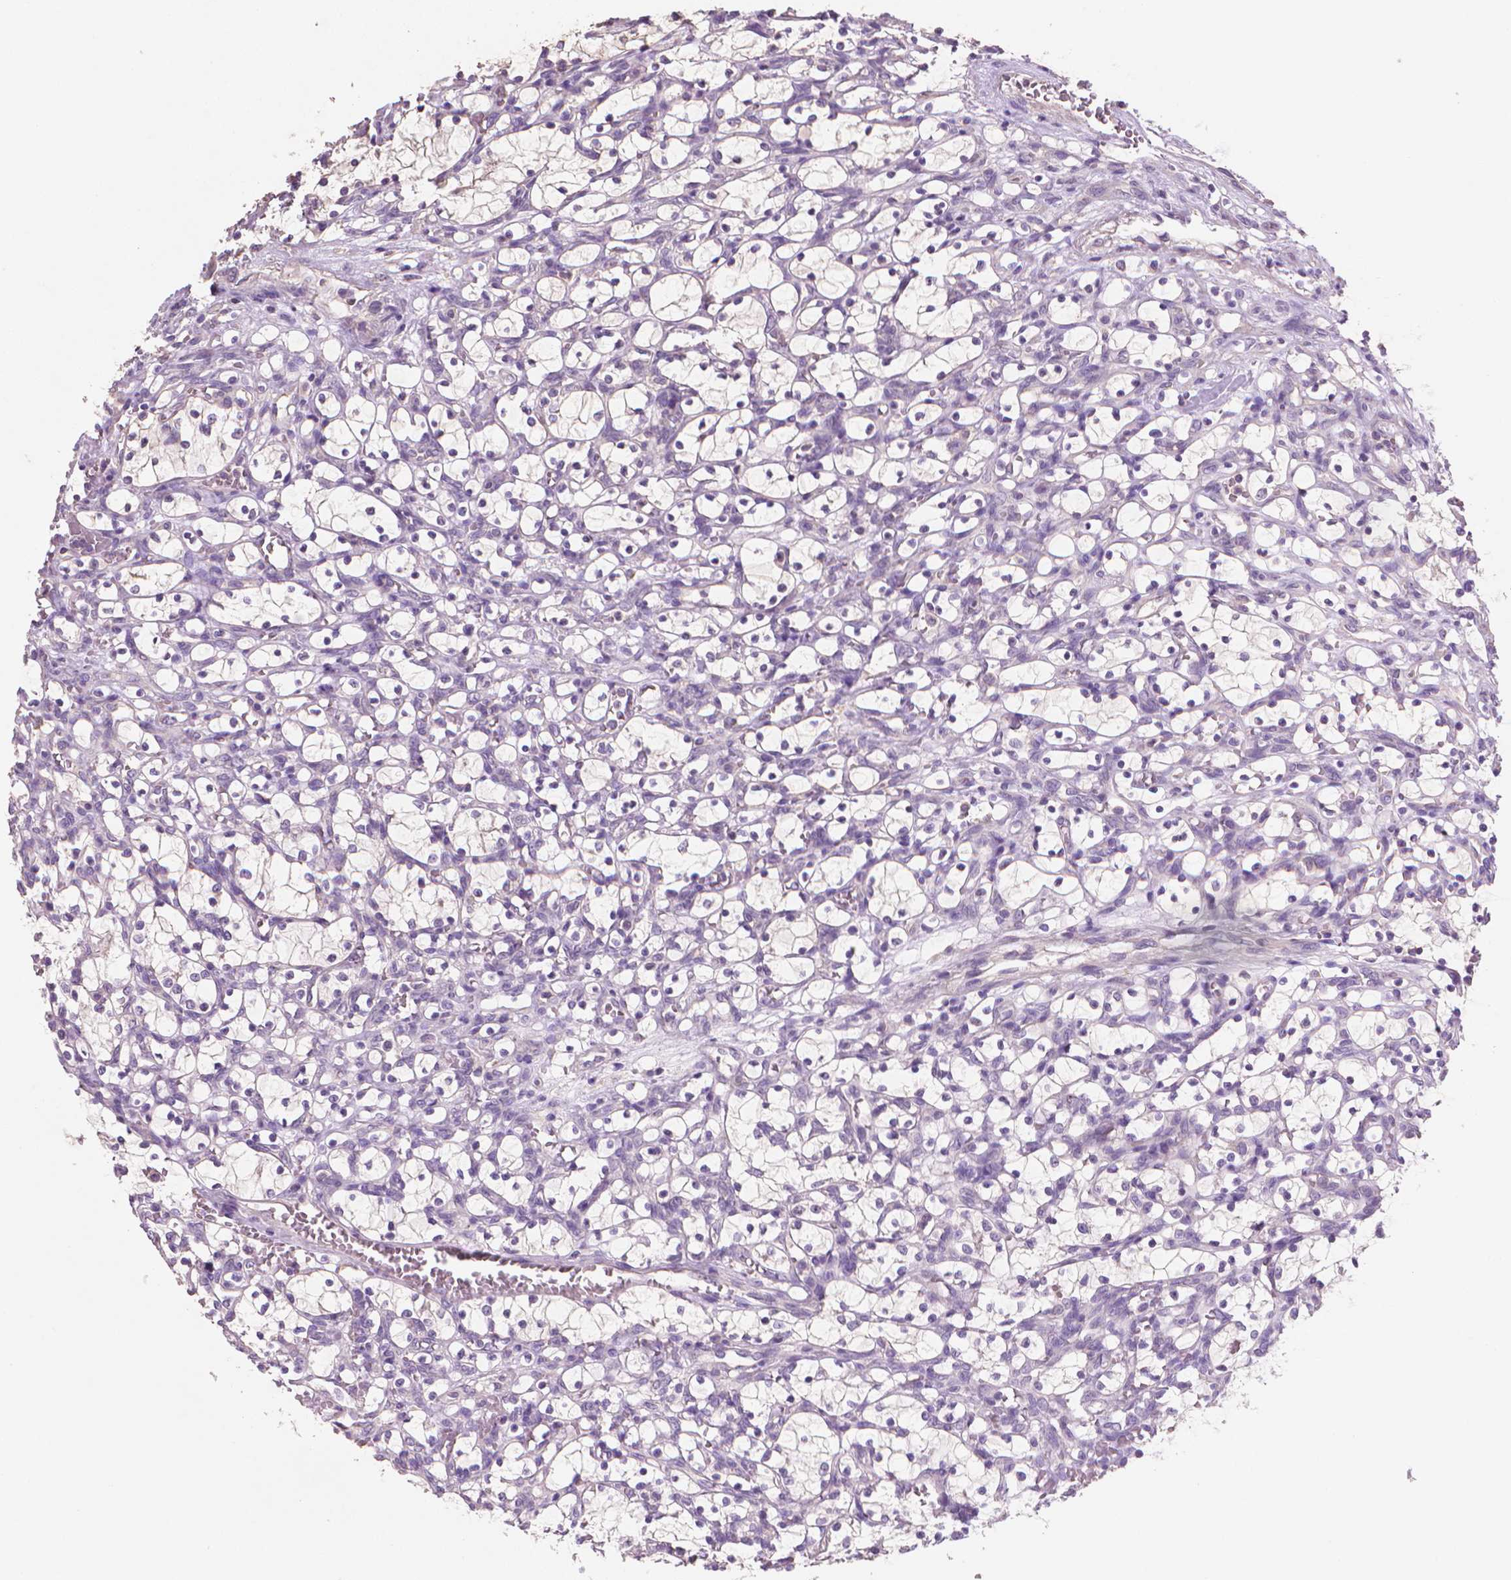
{"staining": {"intensity": "negative", "quantity": "none", "location": "none"}, "tissue": "renal cancer", "cell_type": "Tumor cells", "image_type": "cancer", "snomed": [{"axis": "morphology", "description": "Adenocarcinoma, NOS"}, {"axis": "topography", "description": "Kidney"}], "caption": "High magnification brightfield microscopy of adenocarcinoma (renal) stained with DAB (3,3'-diaminobenzidine) (brown) and counterstained with hematoxylin (blue): tumor cells show no significant staining.", "gene": "CATIP", "patient": {"sex": "female", "age": 69}}